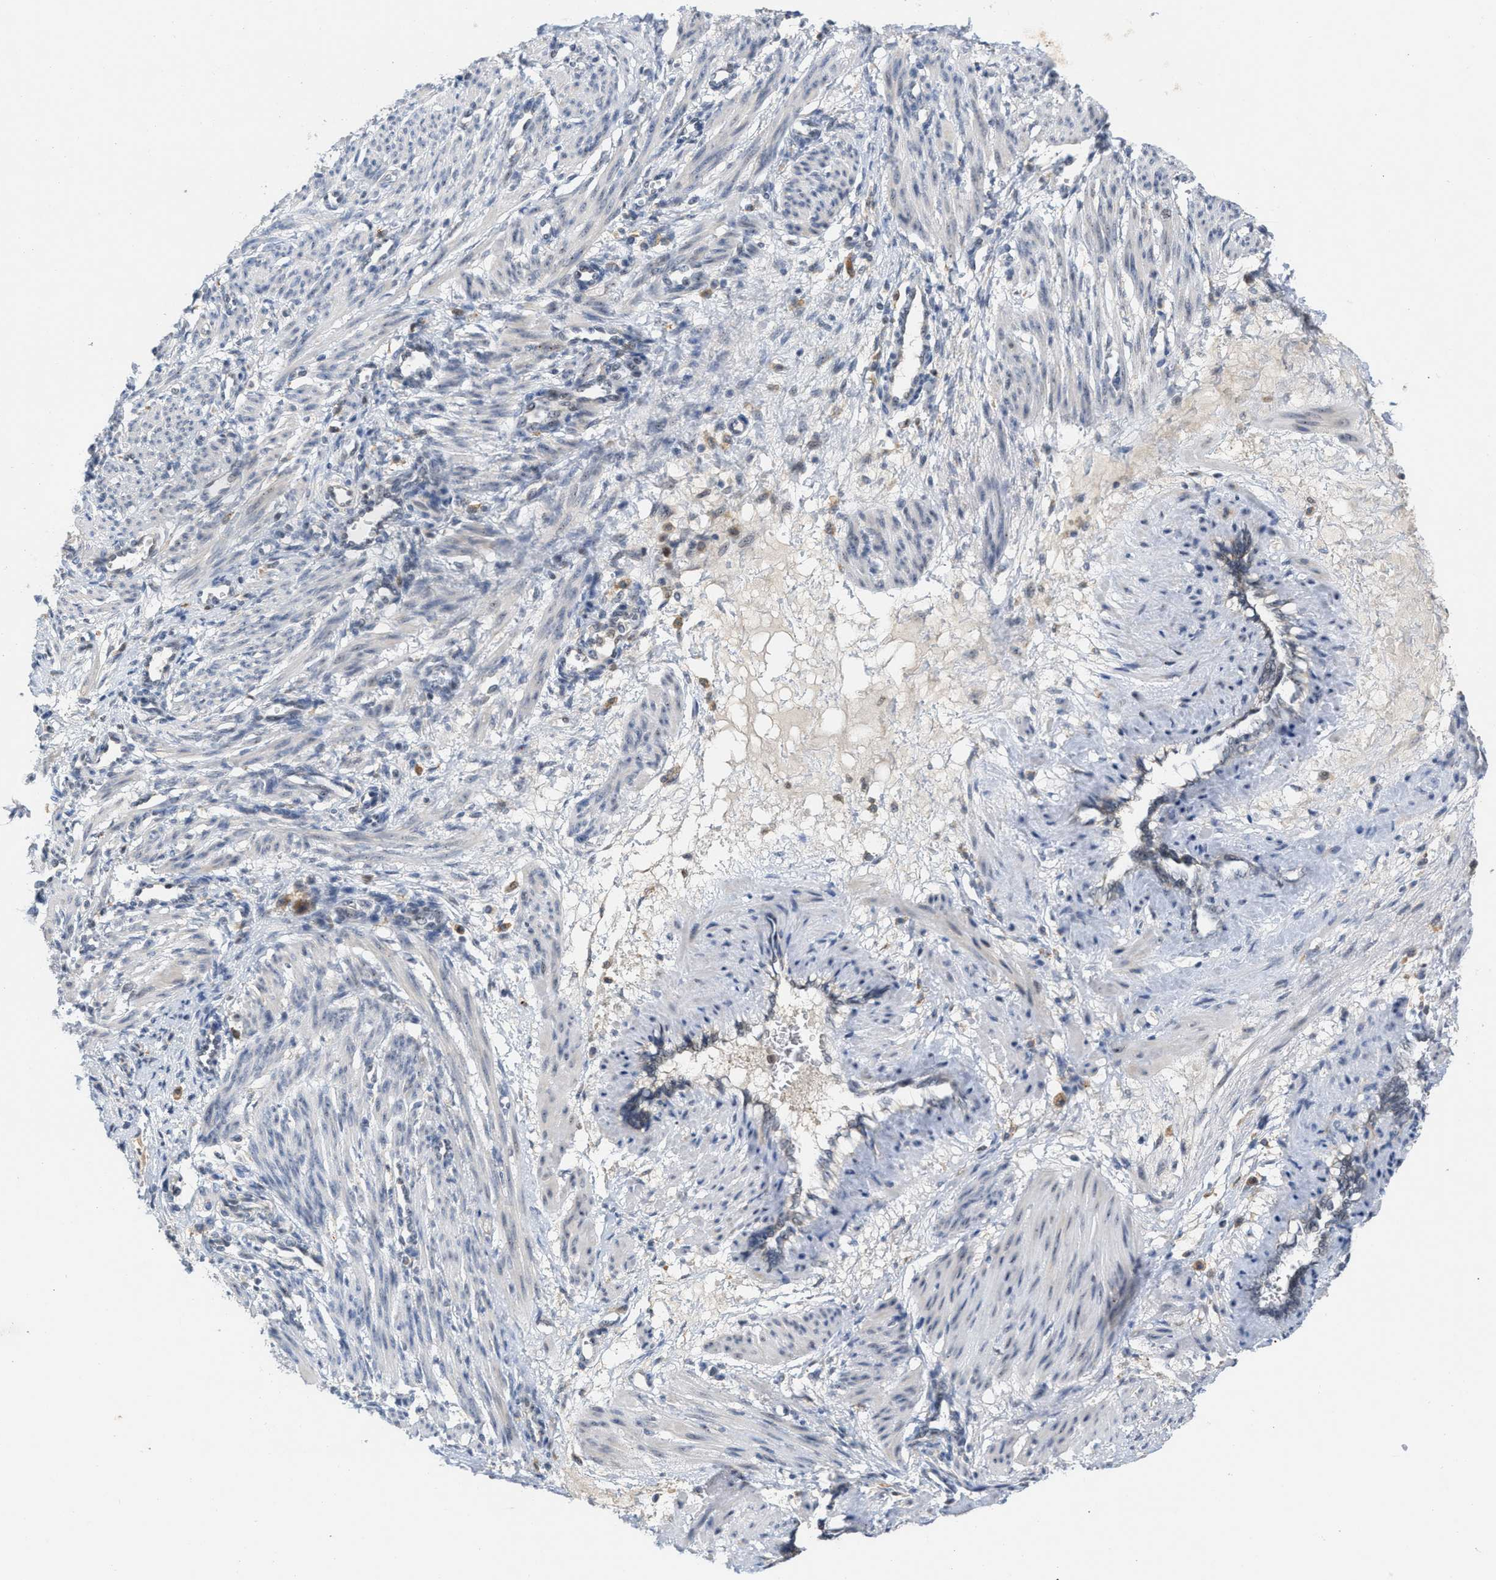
{"staining": {"intensity": "negative", "quantity": "none", "location": "none"}, "tissue": "smooth muscle", "cell_type": "Smooth muscle cells", "image_type": "normal", "snomed": [{"axis": "morphology", "description": "Normal tissue, NOS"}, {"axis": "topography", "description": "Endometrium"}], "caption": "Smooth muscle cells are negative for brown protein staining in benign smooth muscle.", "gene": "ELAC2", "patient": {"sex": "female", "age": 33}}